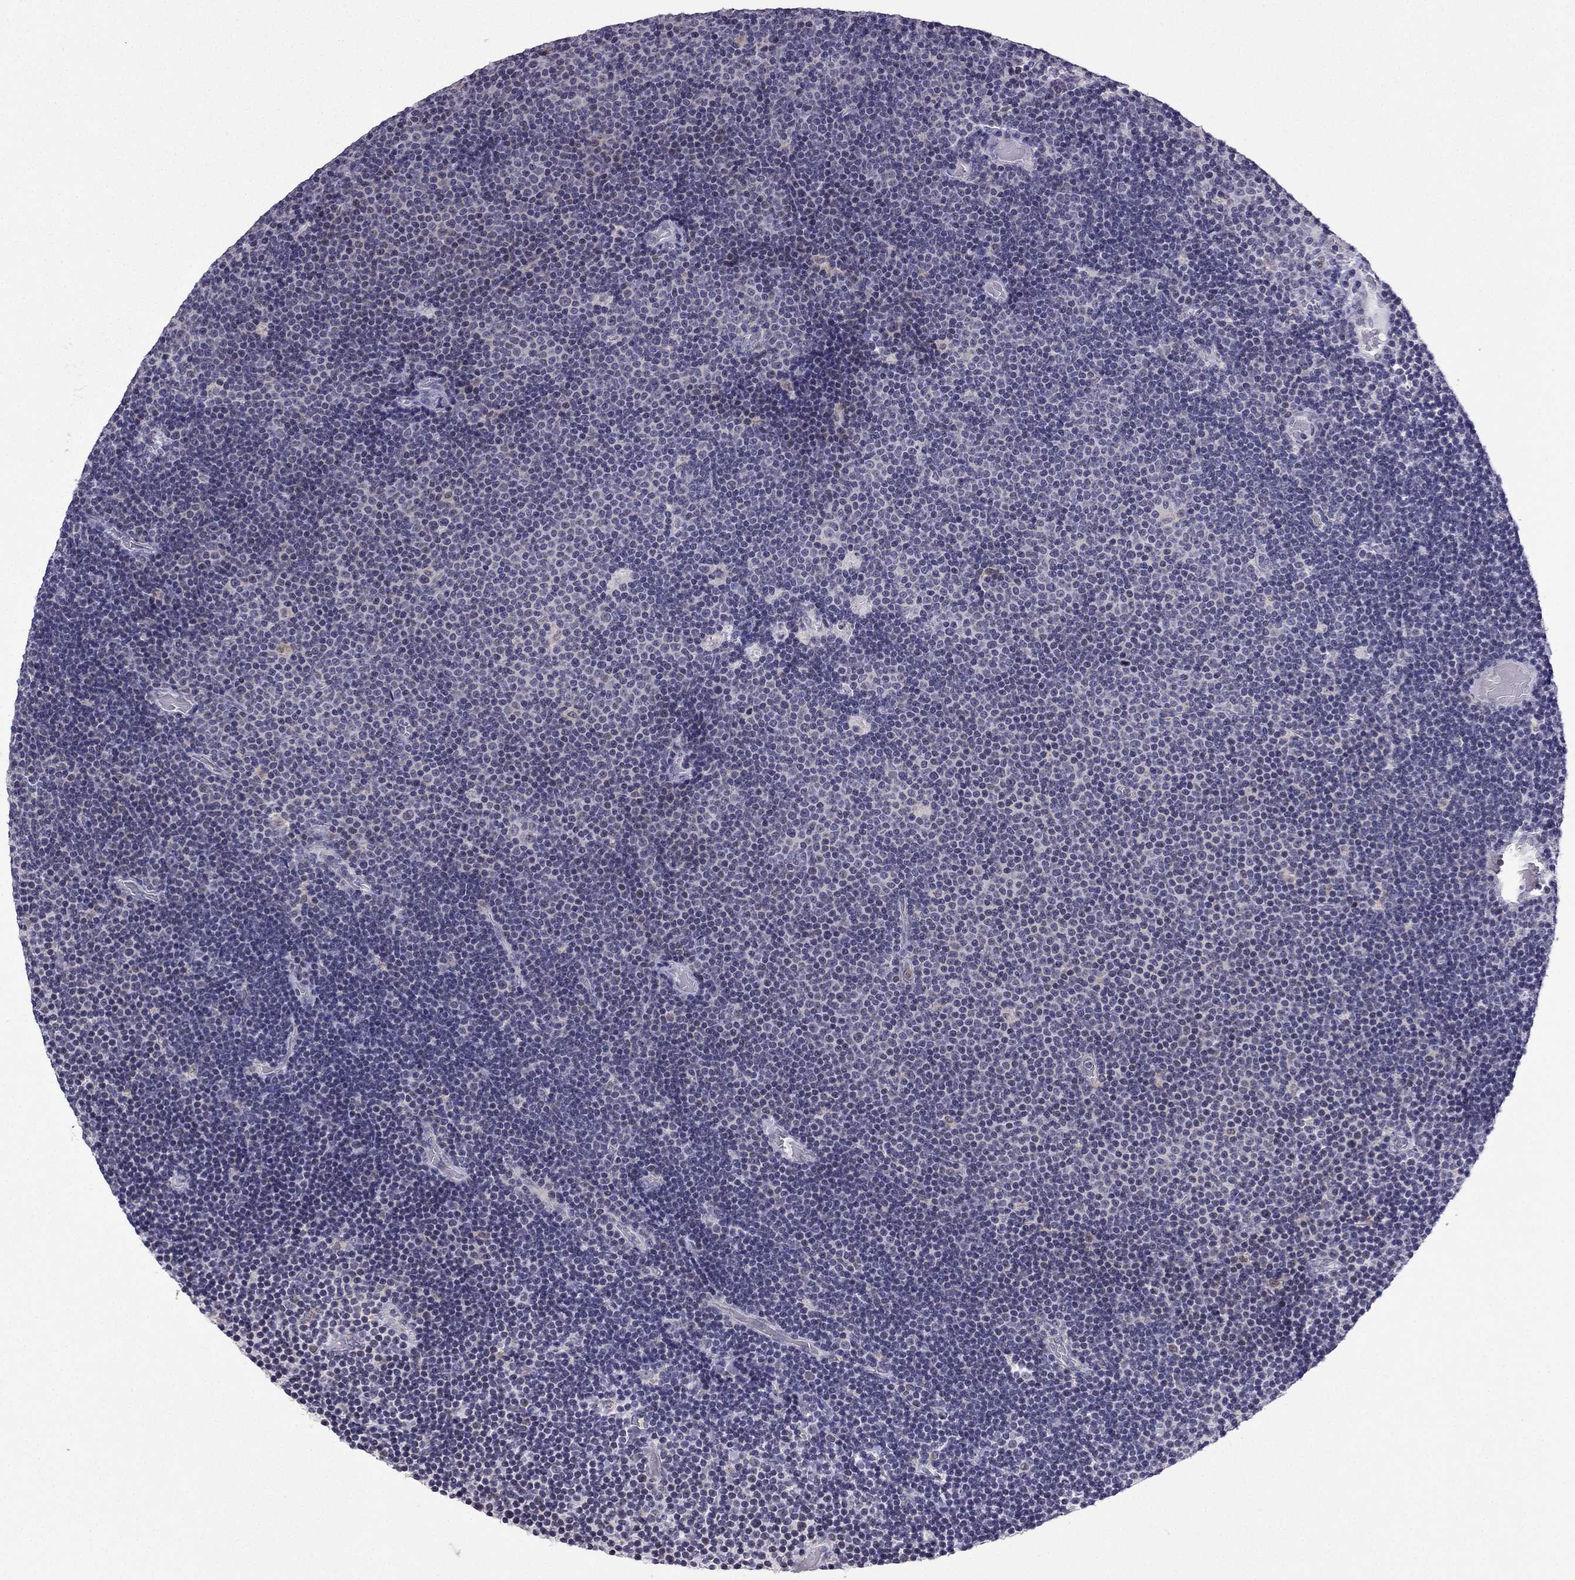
{"staining": {"intensity": "negative", "quantity": "none", "location": "none"}, "tissue": "lymphoma", "cell_type": "Tumor cells", "image_type": "cancer", "snomed": [{"axis": "morphology", "description": "Malignant lymphoma, non-Hodgkin's type, Low grade"}, {"axis": "topography", "description": "Brain"}], "caption": "This is an immunohistochemistry image of lymphoma. There is no staining in tumor cells.", "gene": "SLC6A2", "patient": {"sex": "female", "age": 66}}